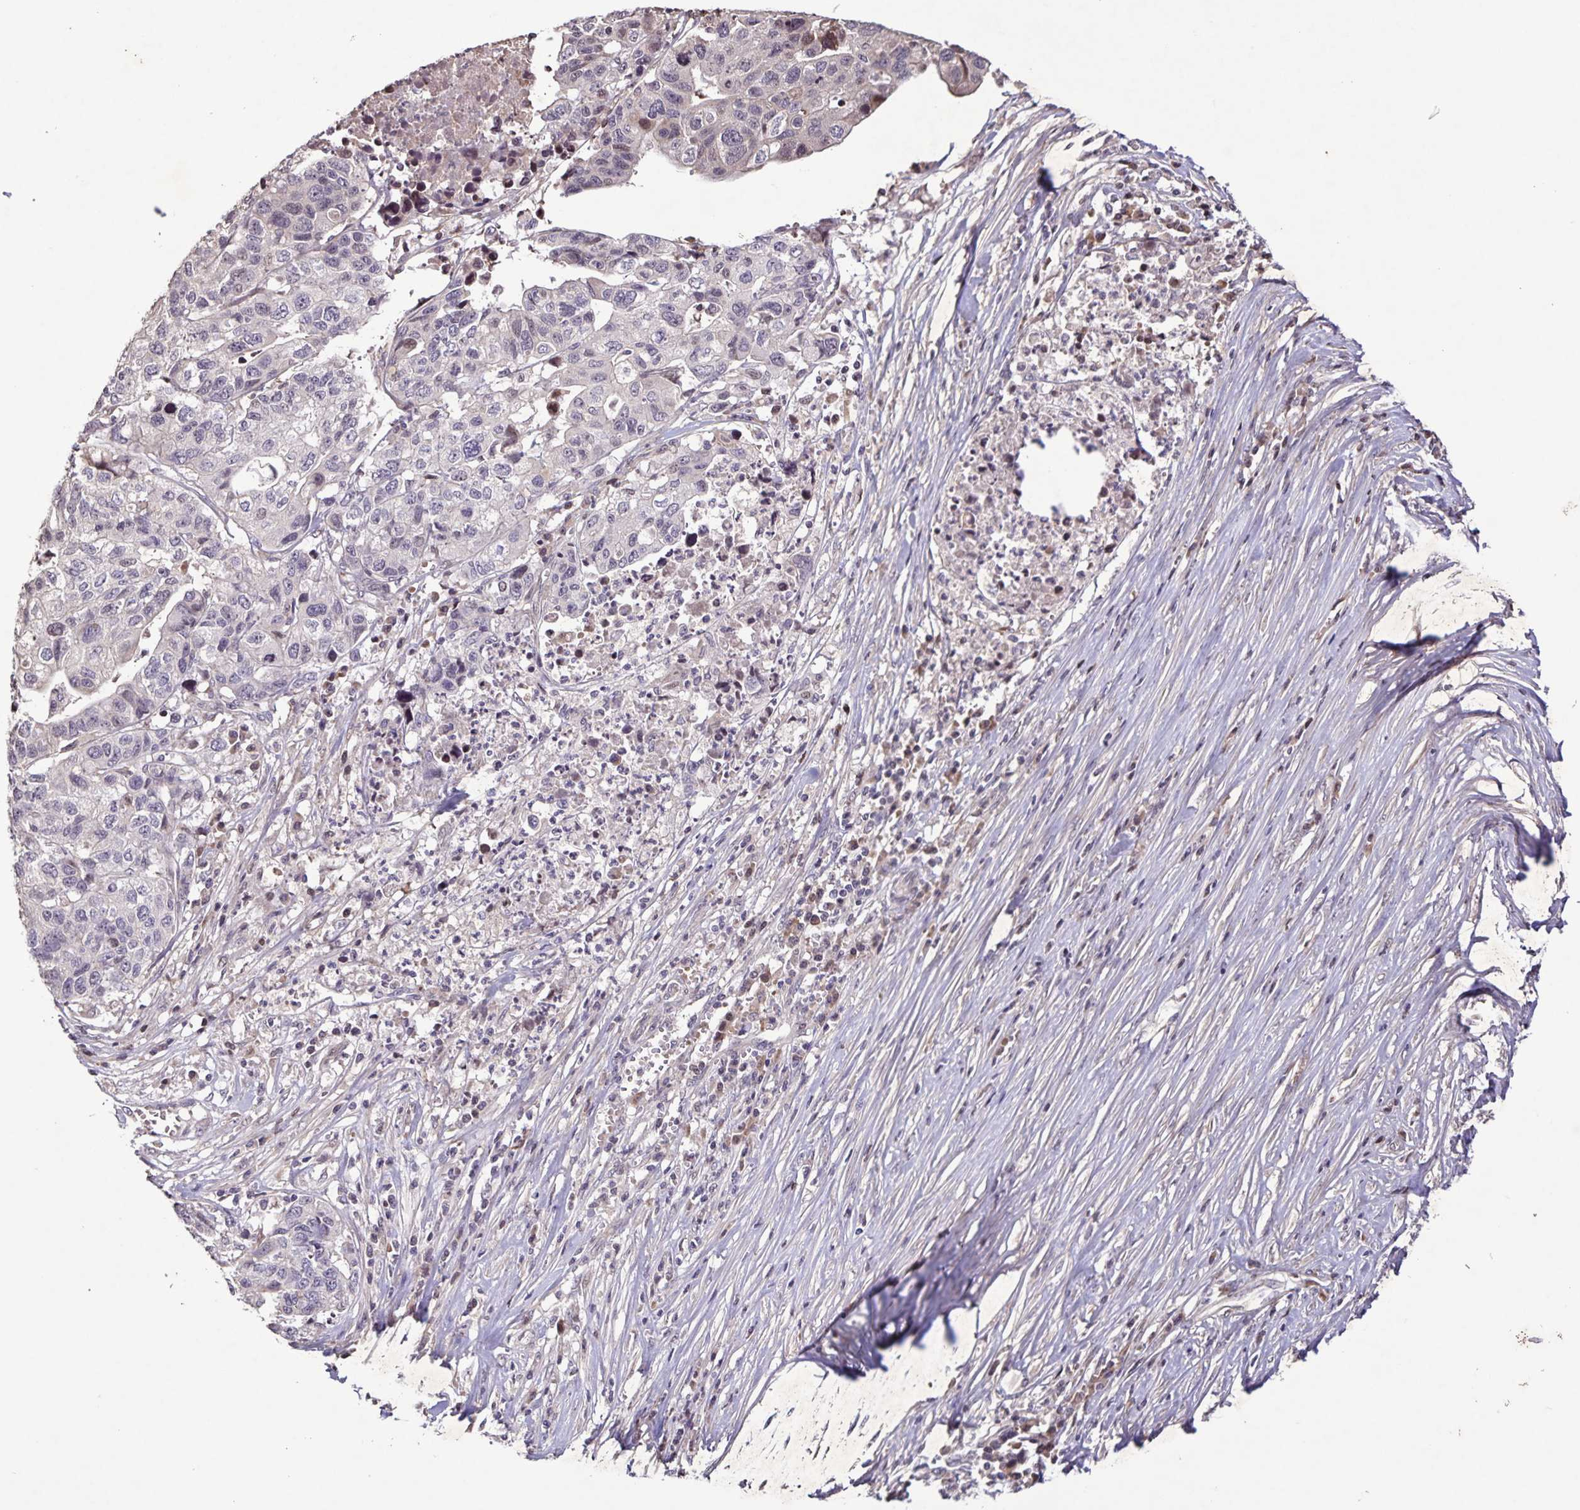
{"staining": {"intensity": "weak", "quantity": "25%-75%", "location": "cytoplasmic/membranous,nuclear"}, "tissue": "stomach cancer", "cell_type": "Tumor cells", "image_type": "cancer", "snomed": [{"axis": "morphology", "description": "Adenocarcinoma, NOS"}, {"axis": "topography", "description": "Stomach, upper"}], "caption": "Immunohistochemistry (IHC) staining of stomach adenocarcinoma, which reveals low levels of weak cytoplasmic/membranous and nuclear positivity in about 25%-75% of tumor cells indicating weak cytoplasmic/membranous and nuclear protein staining. The staining was performed using DAB (brown) for protein detection and nuclei were counterstained in hematoxylin (blue).", "gene": "GDF2", "patient": {"sex": "female", "age": 67}}